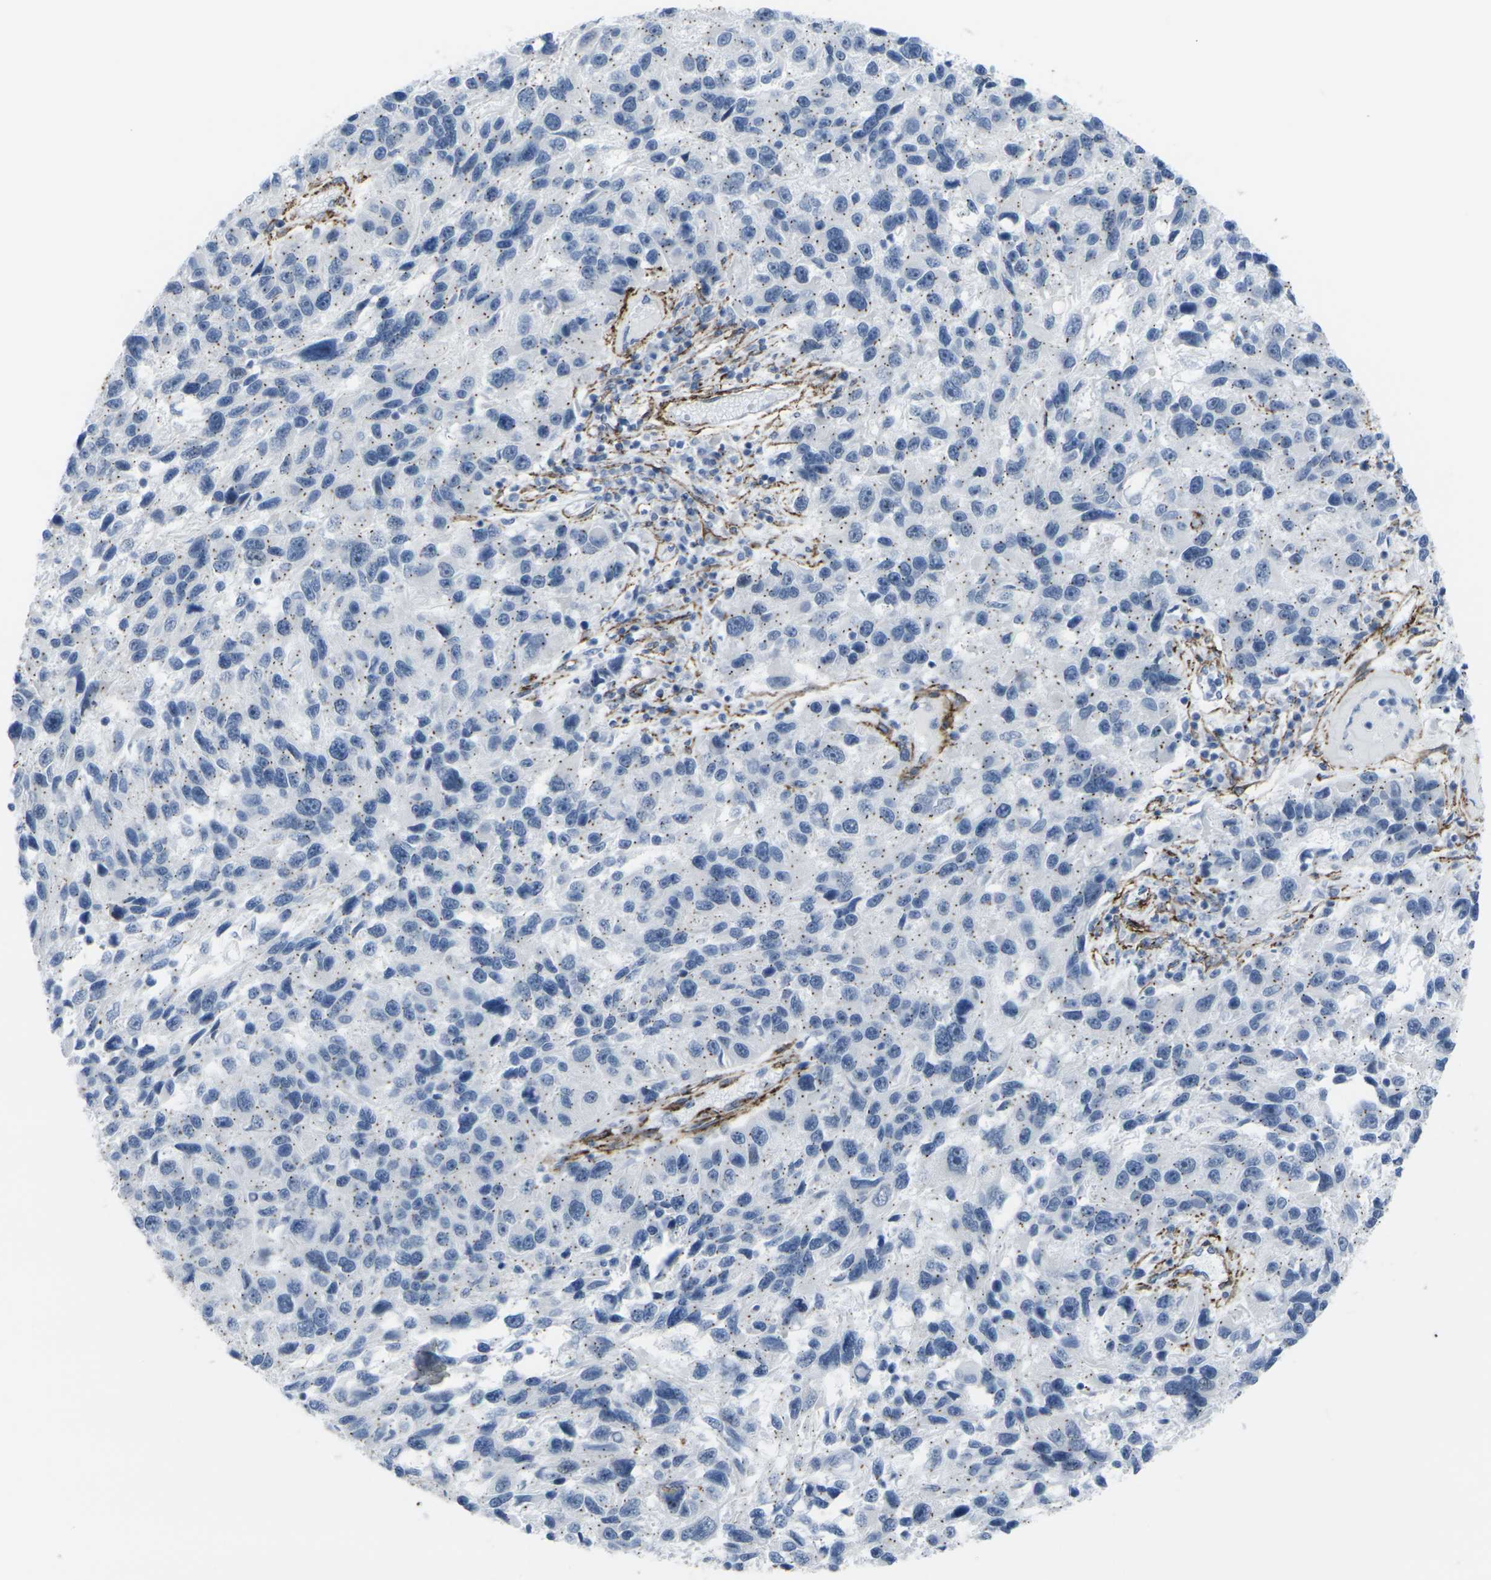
{"staining": {"intensity": "negative", "quantity": "none", "location": "none"}, "tissue": "melanoma", "cell_type": "Tumor cells", "image_type": "cancer", "snomed": [{"axis": "morphology", "description": "Malignant melanoma, NOS"}, {"axis": "topography", "description": "Skin"}], "caption": "The histopathology image demonstrates no staining of tumor cells in melanoma.", "gene": "CDH11", "patient": {"sex": "male", "age": 53}}